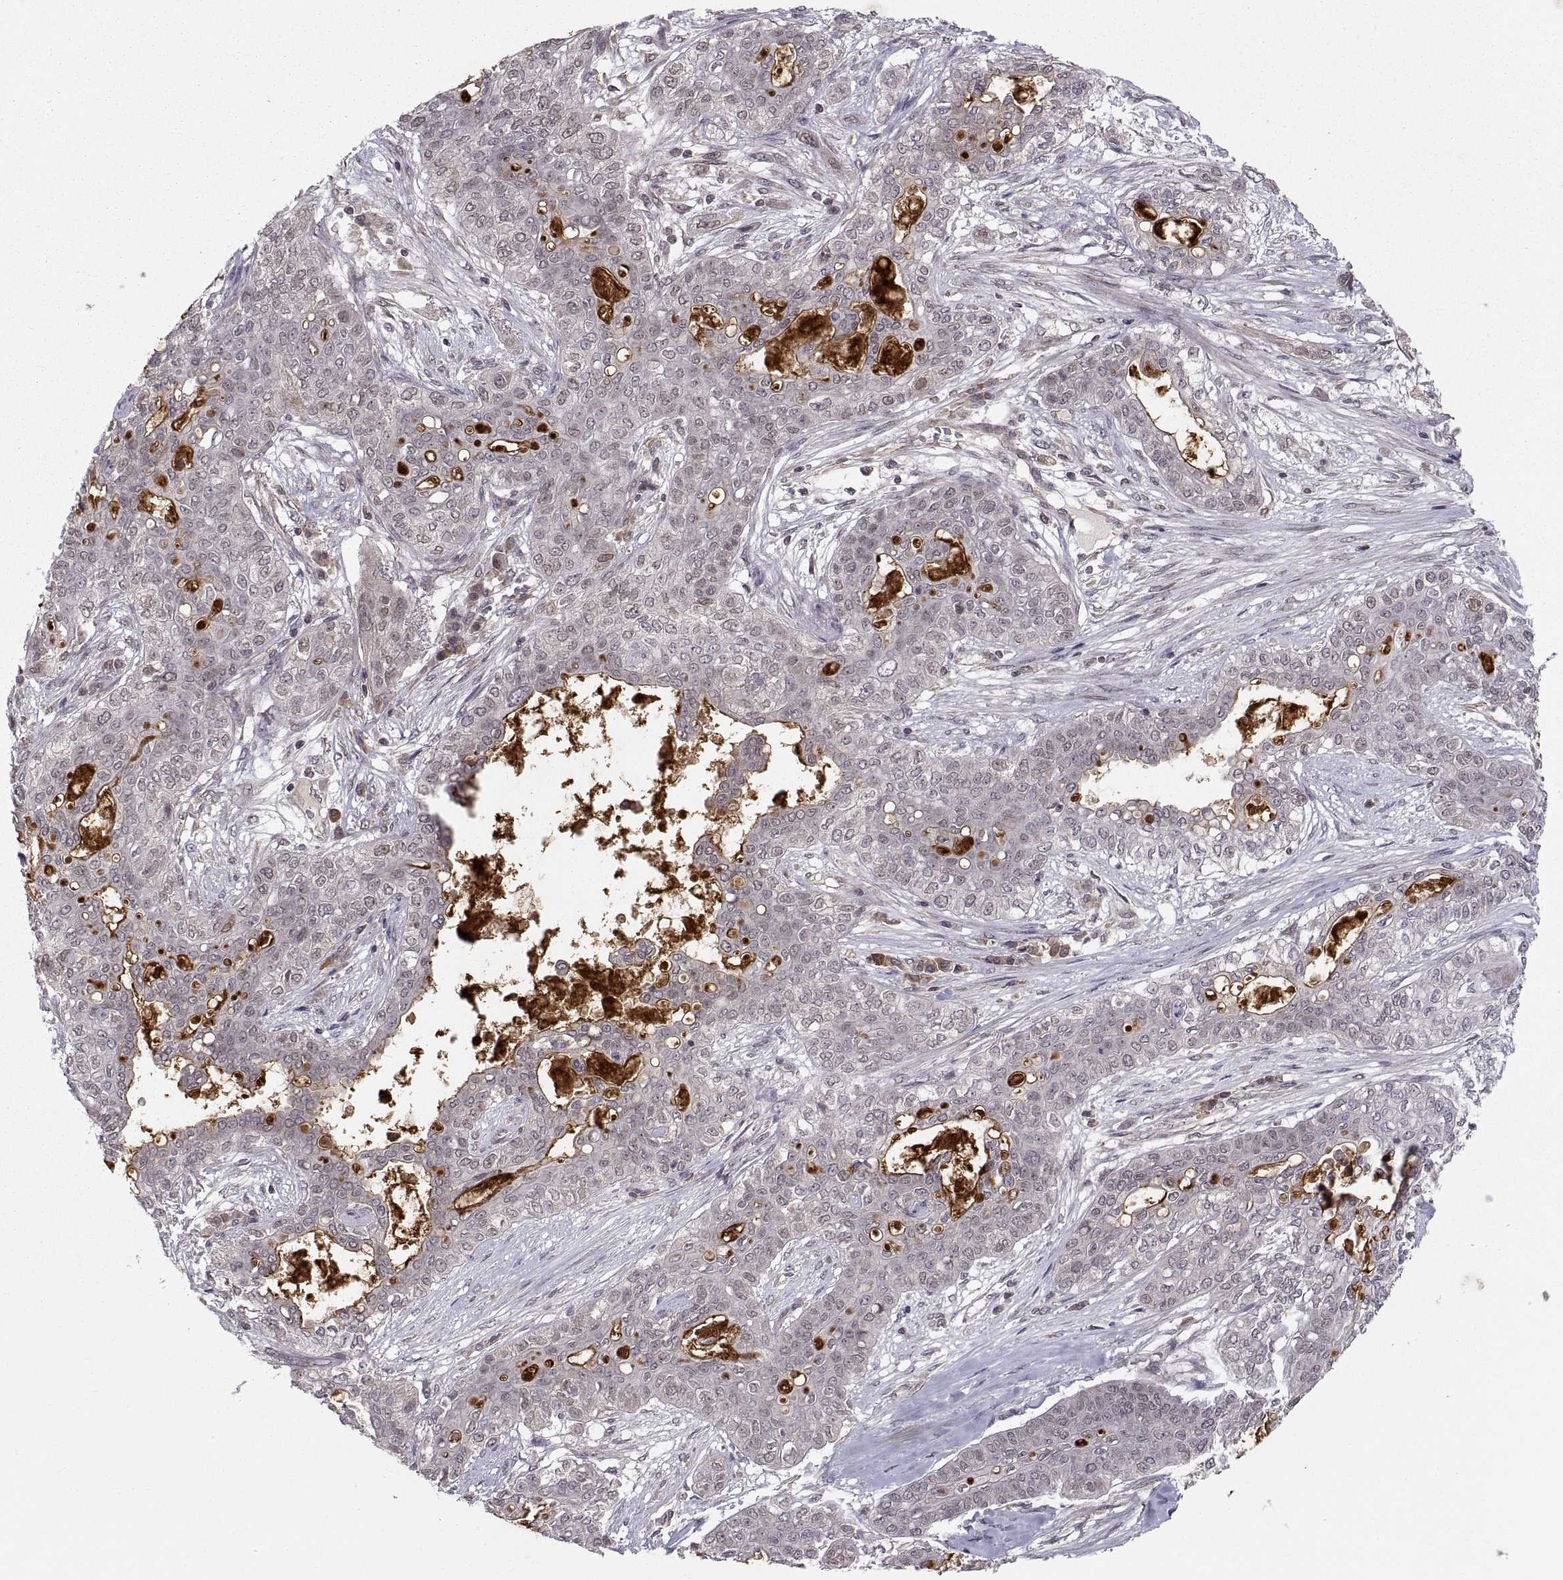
{"staining": {"intensity": "weak", "quantity": "<25%", "location": "cytoplasmic/membranous"}, "tissue": "lung cancer", "cell_type": "Tumor cells", "image_type": "cancer", "snomed": [{"axis": "morphology", "description": "Squamous cell carcinoma, NOS"}, {"axis": "topography", "description": "Lung"}], "caption": "Human lung cancer (squamous cell carcinoma) stained for a protein using immunohistochemistry (IHC) displays no staining in tumor cells.", "gene": "ABL2", "patient": {"sex": "female", "age": 70}}